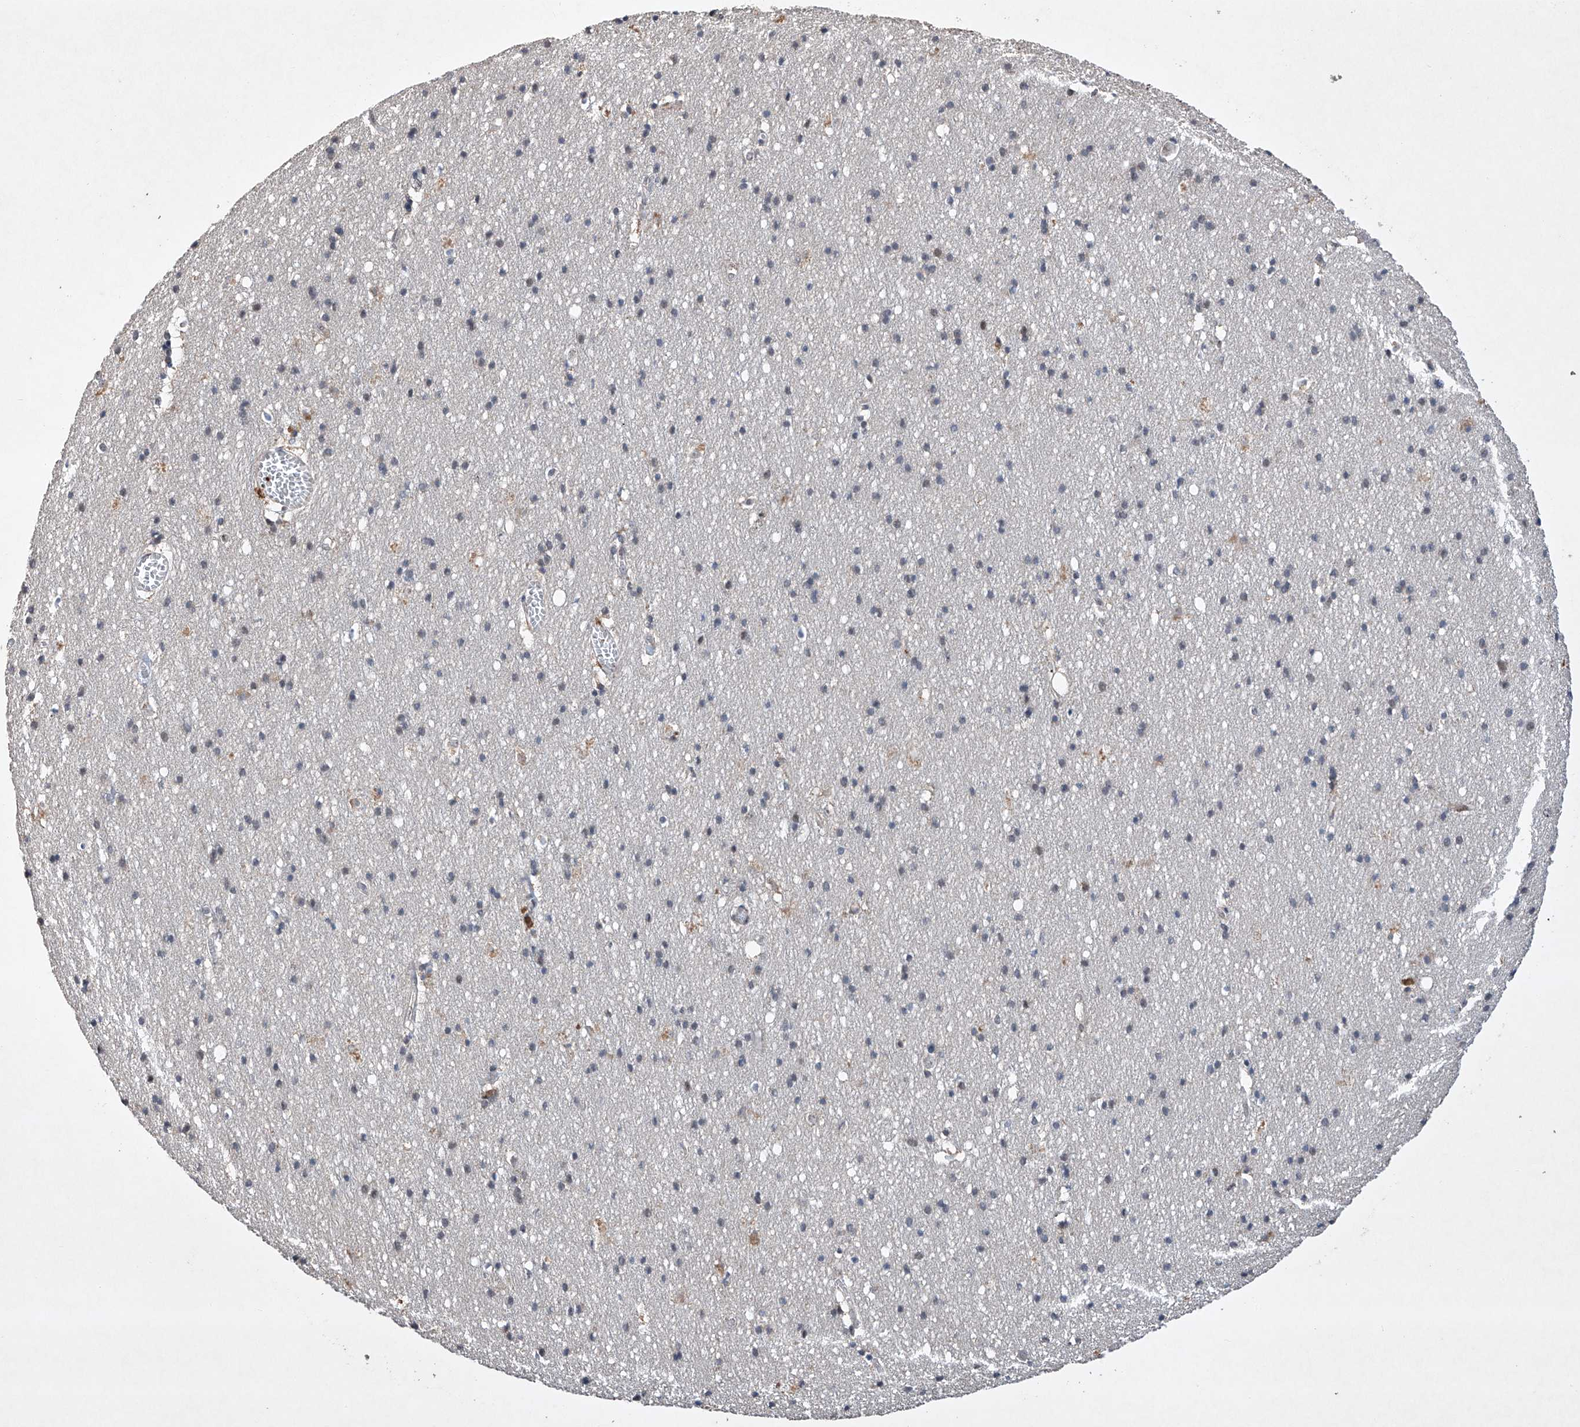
{"staining": {"intensity": "weak", "quantity": "25%-75%", "location": "cytoplasmic/membranous"}, "tissue": "cerebral cortex", "cell_type": "Endothelial cells", "image_type": "normal", "snomed": [{"axis": "morphology", "description": "Normal tissue, NOS"}, {"axis": "topography", "description": "Cerebral cortex"}], "caption": "Cerebral cortex was stained to show a protein in brown. There is low levels of weak cytoplasmic/membranous staining in approximately 25%-75% of endothelial cells. The staining was performed using DAB, with brown indicating positive protein expression. Nuclei are stained blue with hematoxylin.", "gene": "AFG1L", "patient": {"sex": "male", "age": 54}}